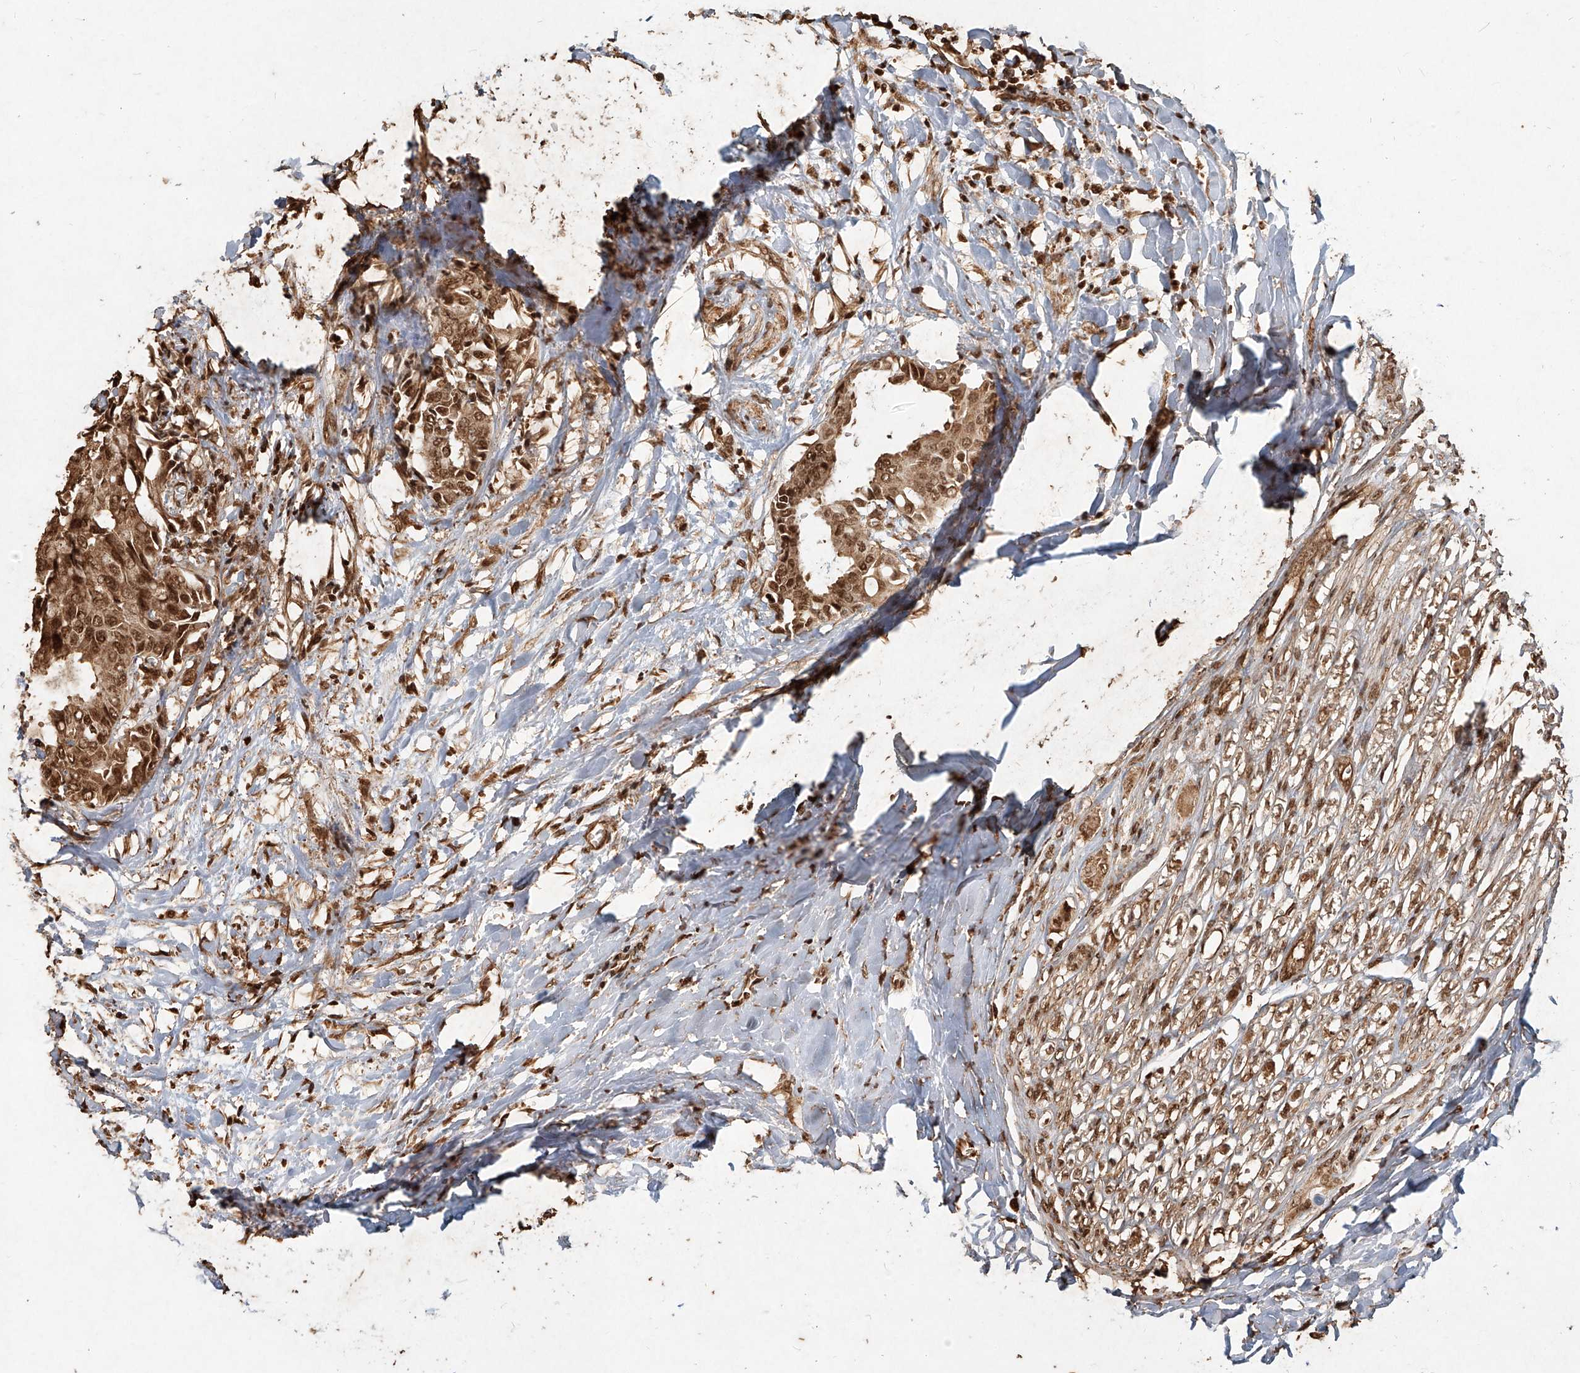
{"staining": {"intensity": "moderate", "quantity": ">75%", "location": "cytoplasmic/membranous,nuclear"}, "tissue": "head and neck cancer", "cell_type": "Tumor cells", "image_type": "cancer", "snomed": [{"axis": "morphology", "description": "Adenocarcinoma, NOS"}, {"axis": "topography", "description": "Salivary gland"}, {"axis": "topography", "description": "Head-Neck"}], "caption": "Tumor cells demonstrate moderate cytoplasmic/membranous and nuclear expression in about >75% of cells in head and neck adenocarcinoma. Using DAB (brown) and hematoxylin (blue) stains, captured at high magnification using brightfield microscopy.", "gene": "UBE2K", "patient": {"sex": "female", "age": 59}}